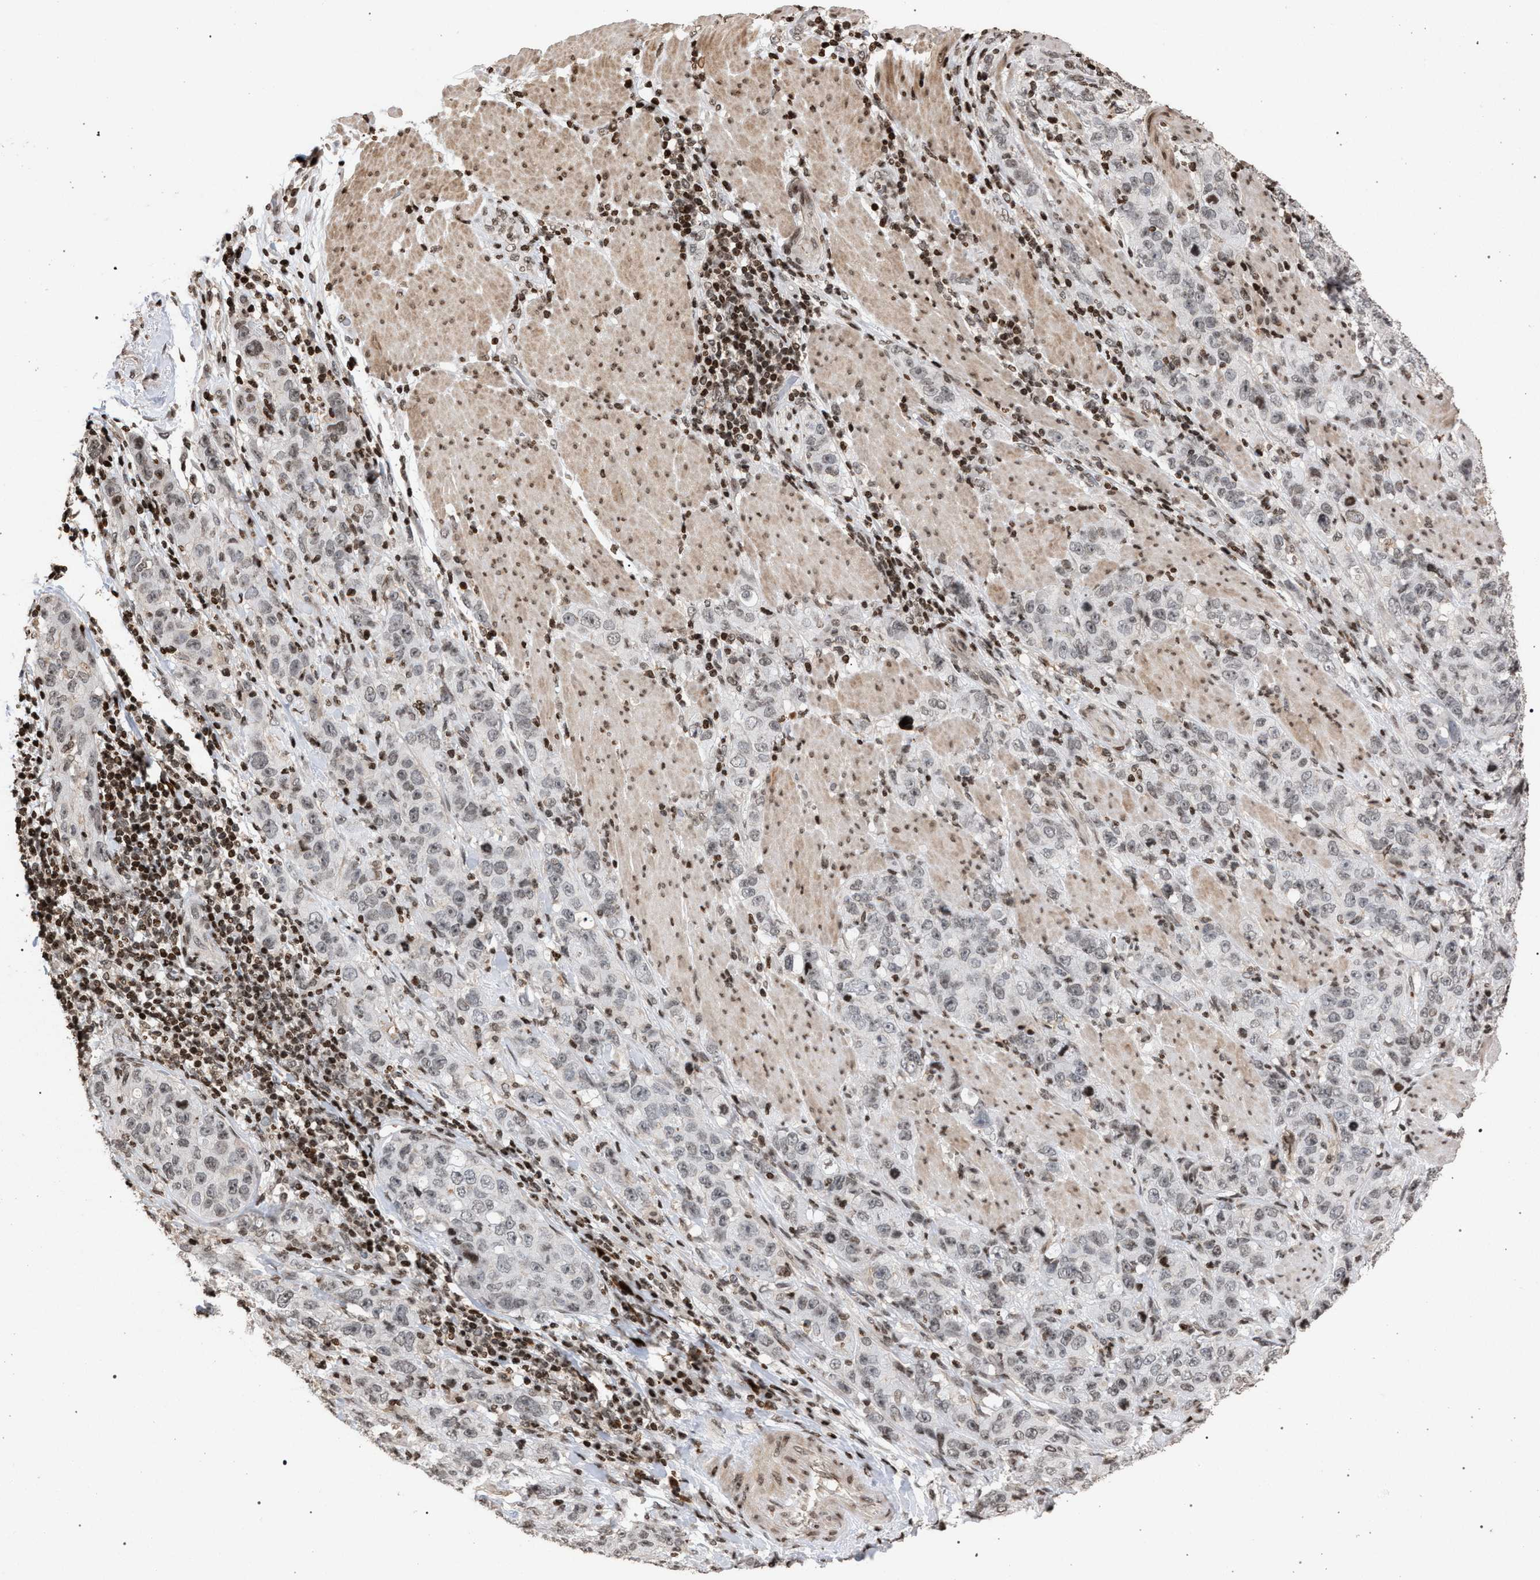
{"staining": {"intensity": "weak", "quantity": "<25%", "location": "nuclear"}, "tissue": "stomach cancer", "cell_type": "Tumor cells", "image_type": "cancer", "snomed": [{"axis": "morphology", "description": "Adenocarcinoma, NOS"}, {"axis": "topography", "description": "Stomach"}], "caption": "Tumor cells show no significant staining in stomach cancer.", "gene": "FOXD3", "patient": {"sex": "male", "age": 48}}